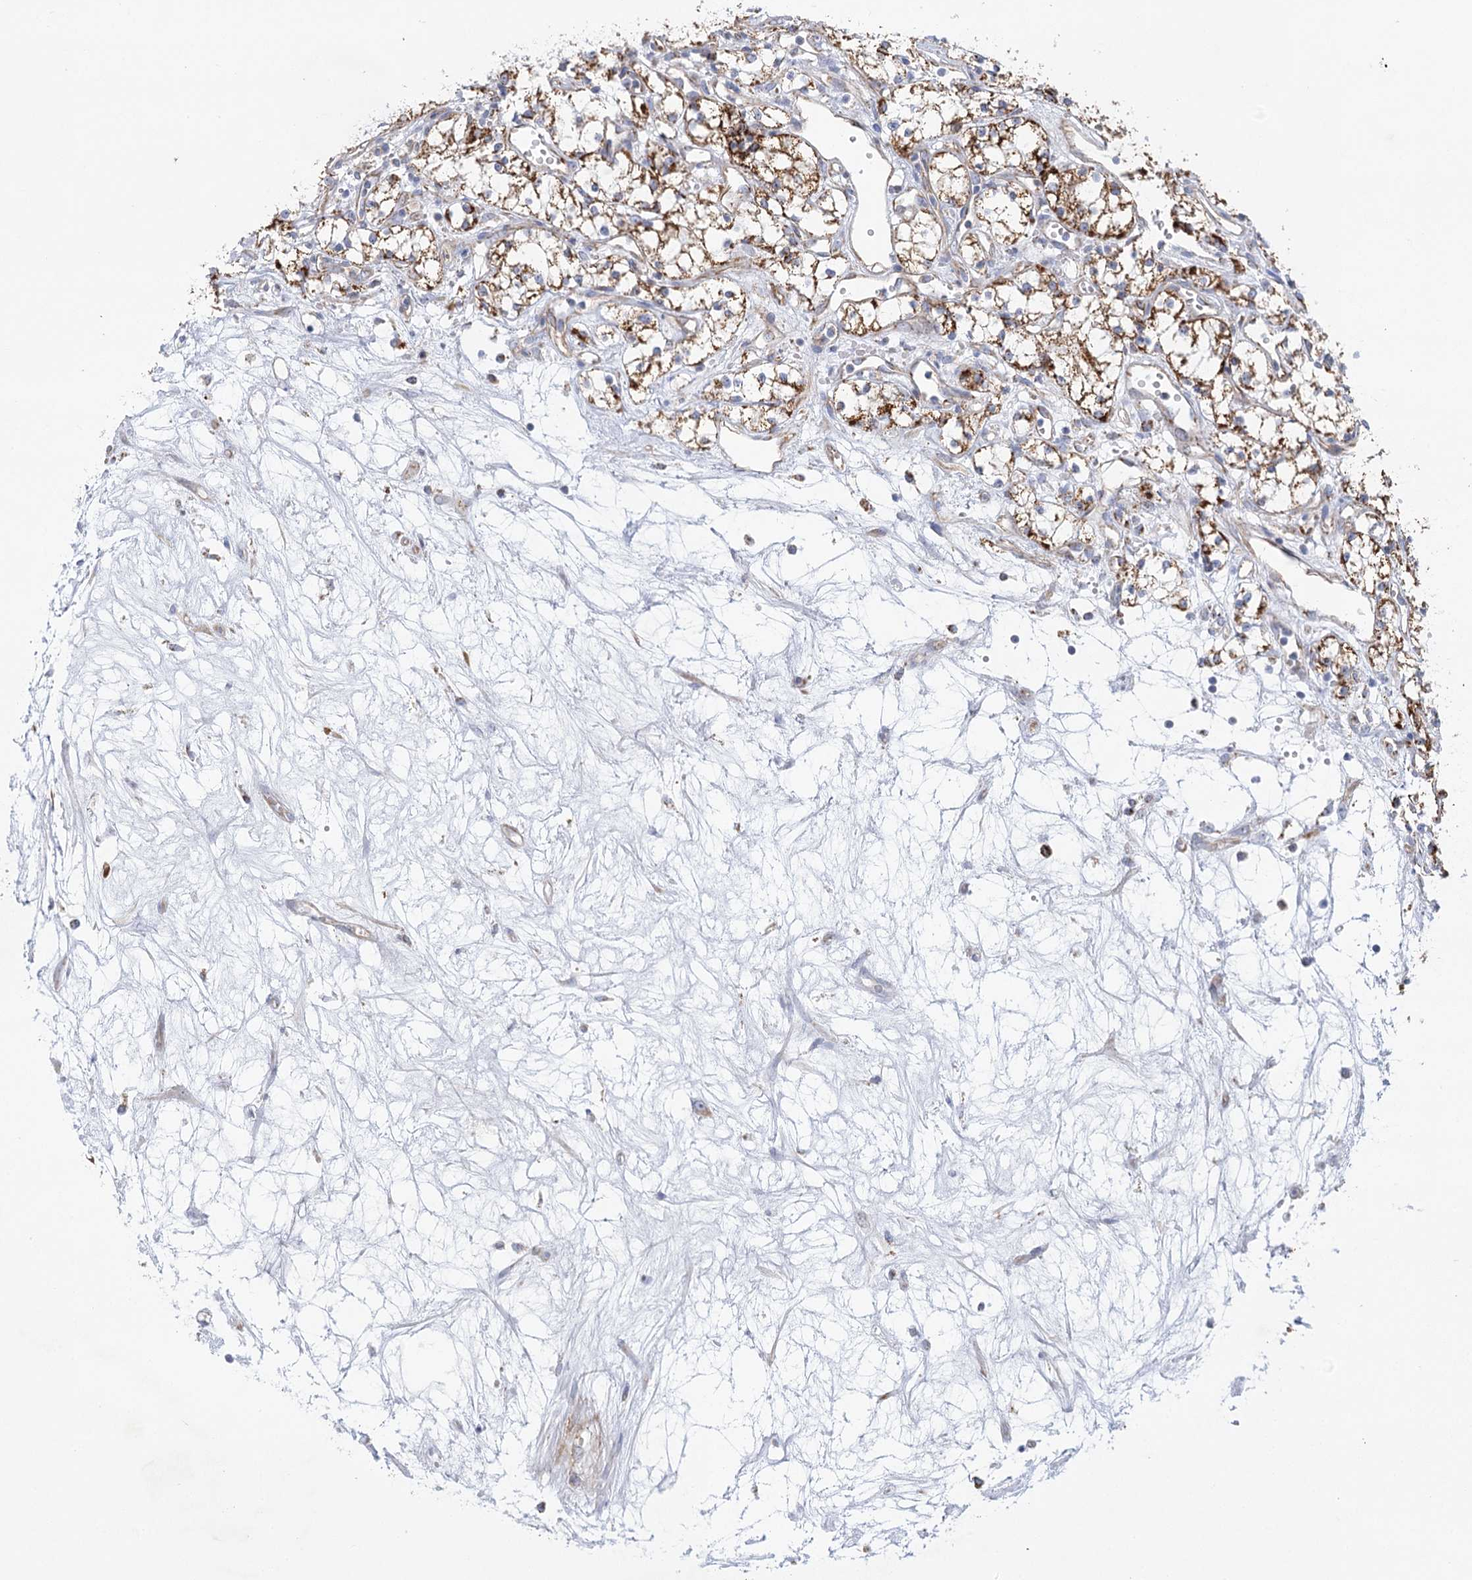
{"staining": {"intensity": "strong", "quantity": ">75%", "location": "cytoplasmic/membranous"}, "tissue": "renal cancer", "cell_type": "Tumor cells", "image_type": "cancer", "snomed": [{"axis": "morphology", "description": "Adenocarcinoma, NOS"}, {"axis": "topography", "description": "Kidney"}], "caption": "The image demonstrates staining of renal adenocarcinoma, revealing strong cytoplasmic/membranous protein staining (brown color) within tumor cells.", "gene": "DHTKD1", "patient": {"sex": "male", "age": 59}}